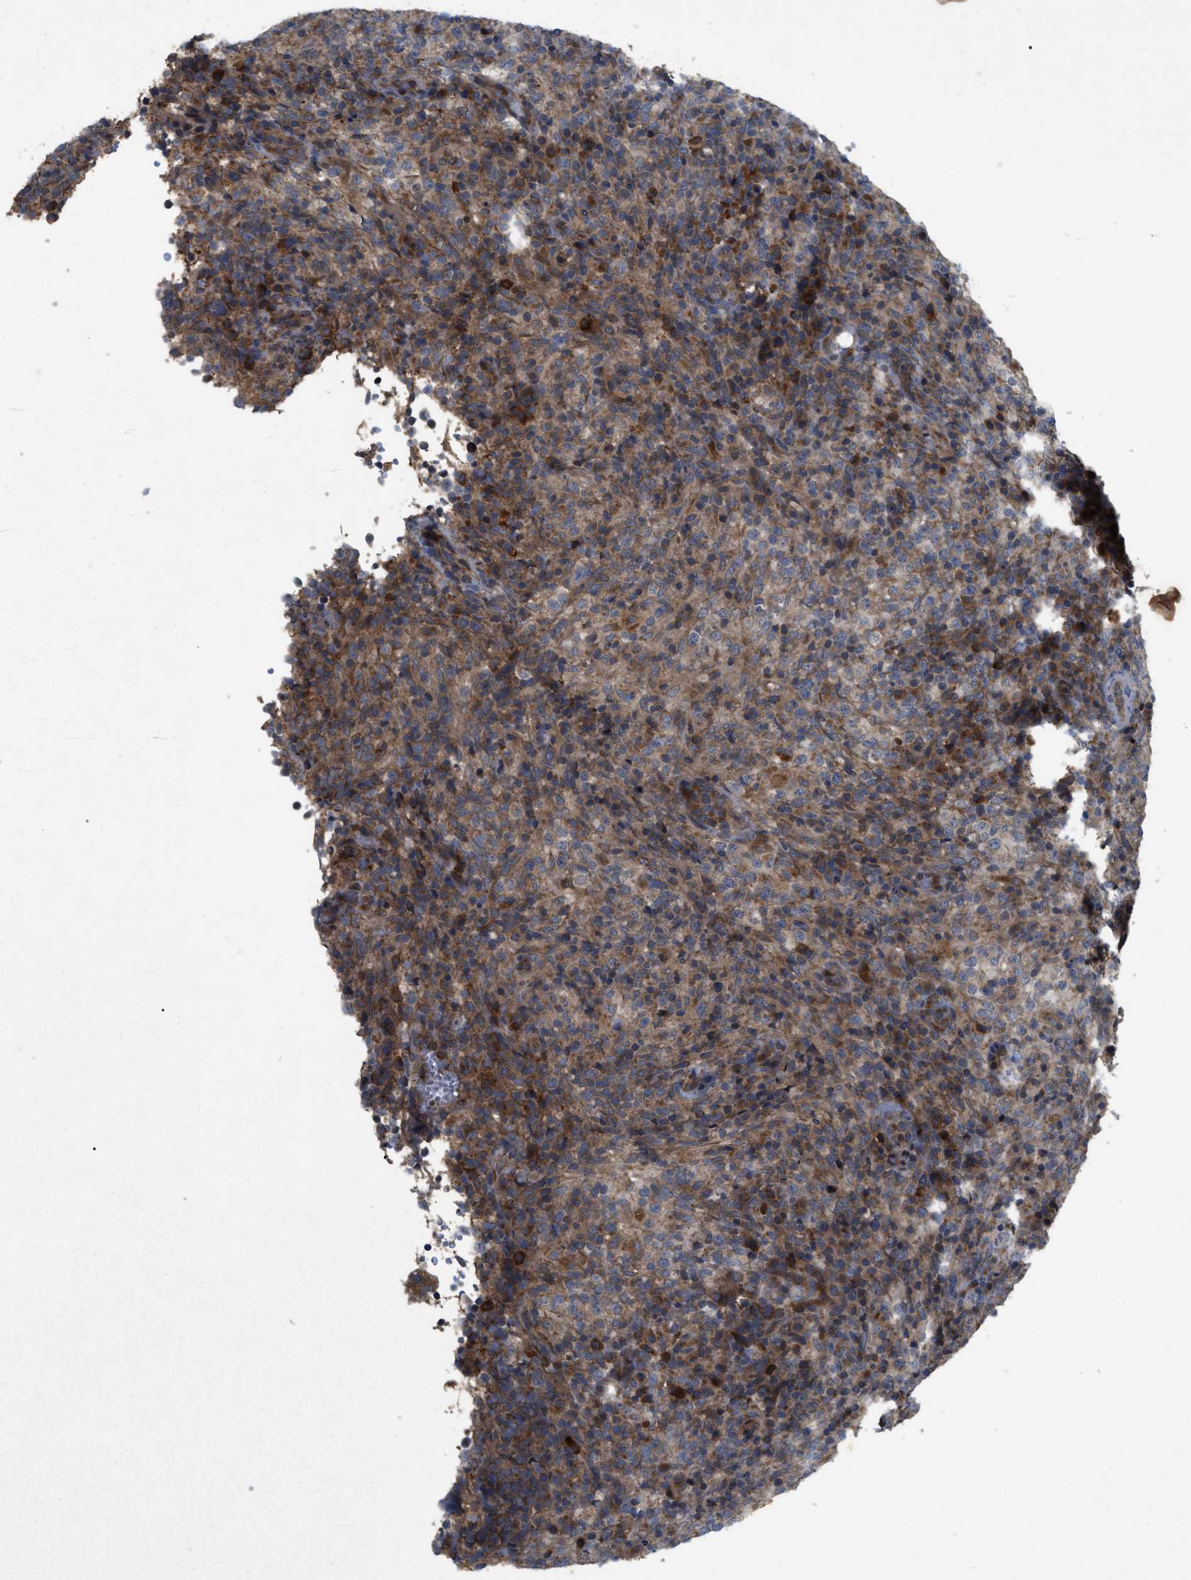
{"staining": {"intensity": "moderate", "quantity": ">75%", "location": "cytoplasmic/membranous"}, "tissue": "lymphoma", "cell_type": "Tumor cells", "image_type": "cancer", "snomed": [{"axis": "morphology", "description": "Malignant lymphoma, non-Hodgkin's type, High grade"}, {"axis": "topography", "description": "Lymph node"}], "caption": "Protein expression analysis of lymphoma exhibits moderate cytoplasmic/membranous expression in about >75% of tumor cells. Nuclei are stained in blue.", "gene": "RAB2A", "patient": {"sex": "female", "age": 76}}